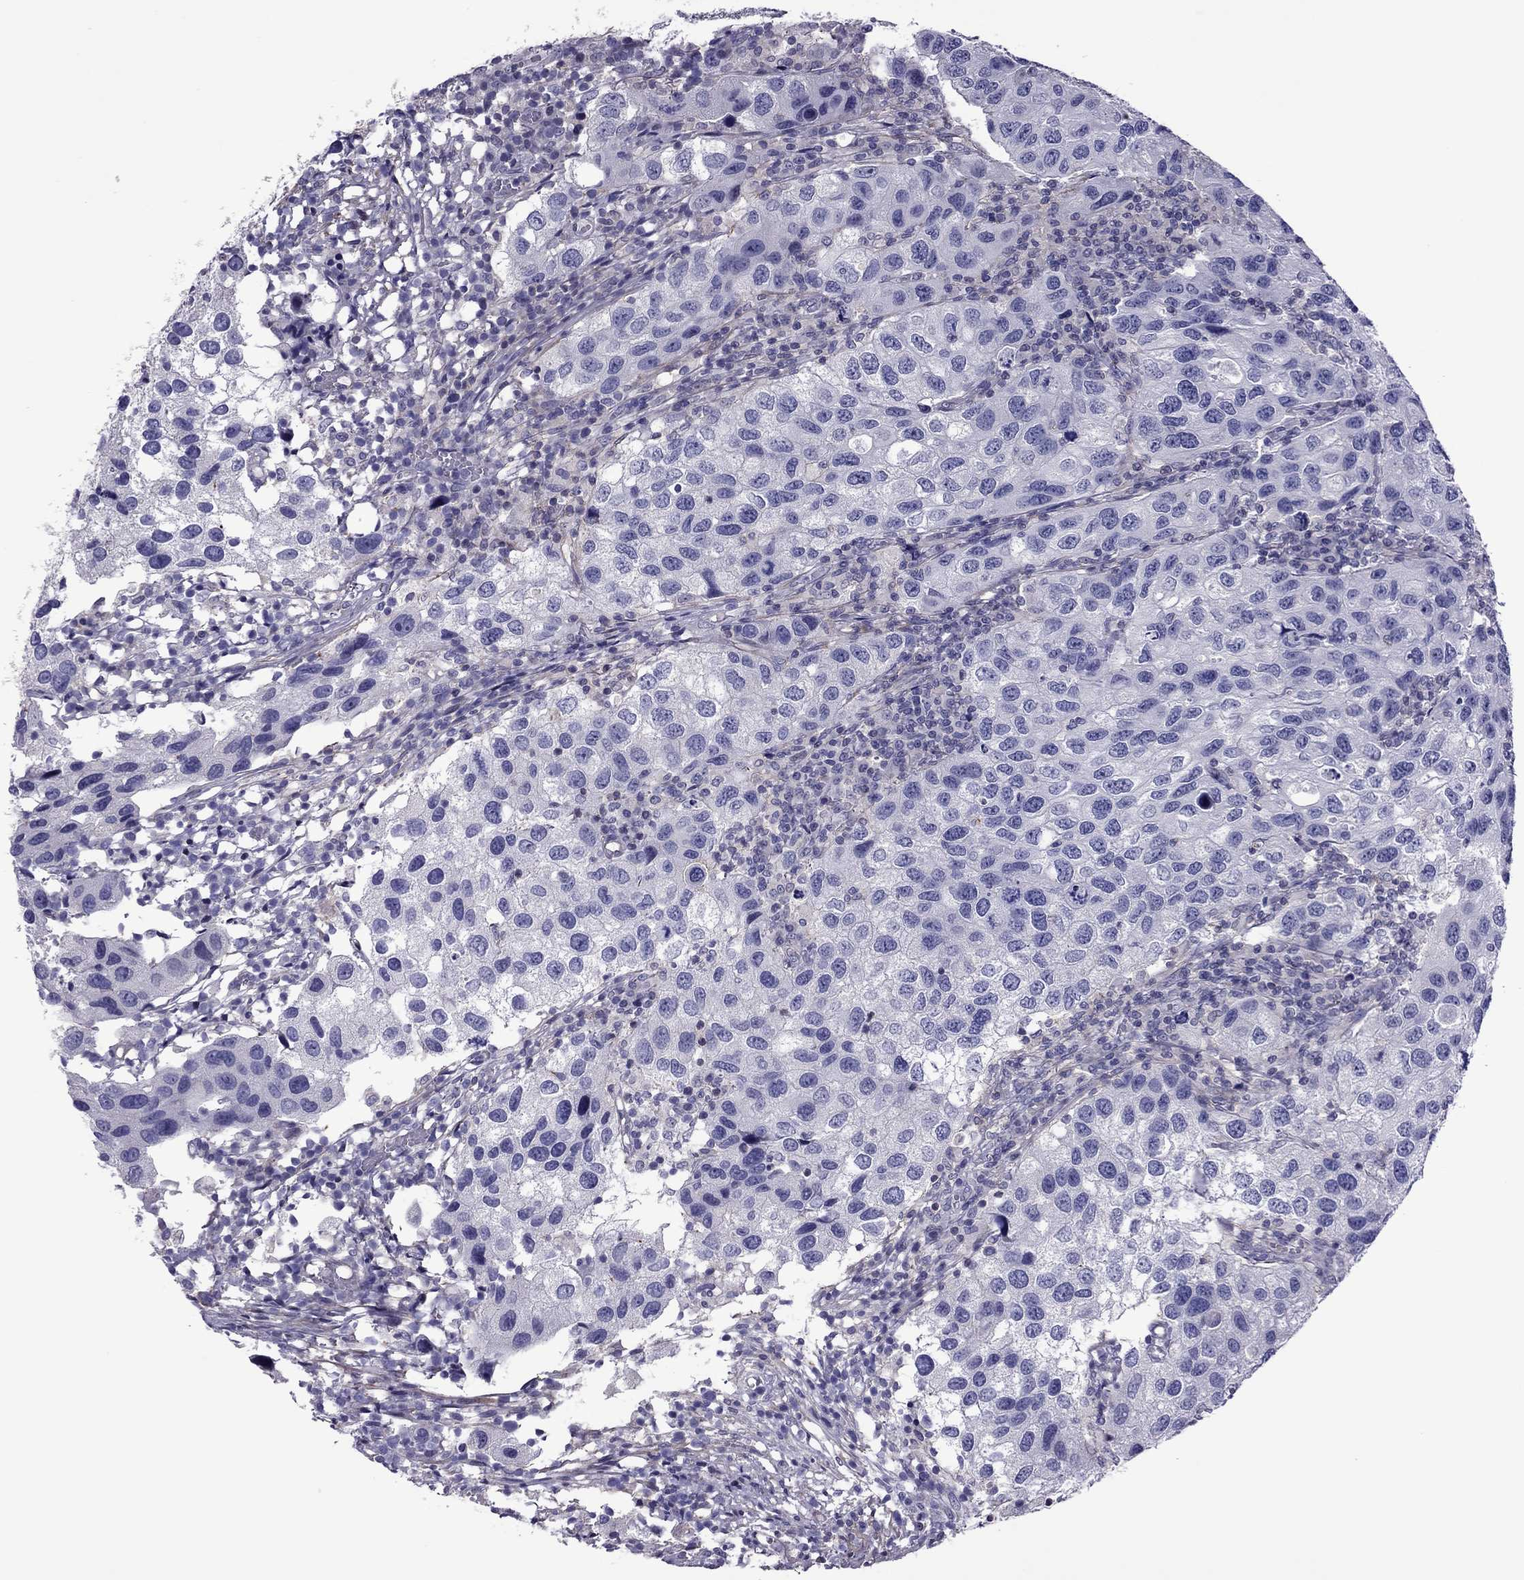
{"staining": {"intensity": "negative", "quantity": "none", "location": "none"}, "tissue": "urothelial cancer", "cell_type": "Tumor cells", "image_type": "cancer", "snomed": [{"axis": "morphology", "description": "Urothelial carcinoma, High grade"}, {"axis": "topography", "description": "Urinary bladder"}], "caption": "IHC image of human urothelial cancer stained for a protein (brown), which exhibits no positivity in tumor cells. (Brightfield microscopy of DAB immunohistochemistry (IHC) at high magnification).", "gene": "SLC16A8", "patient": {"sex": "male", "age": 79}}